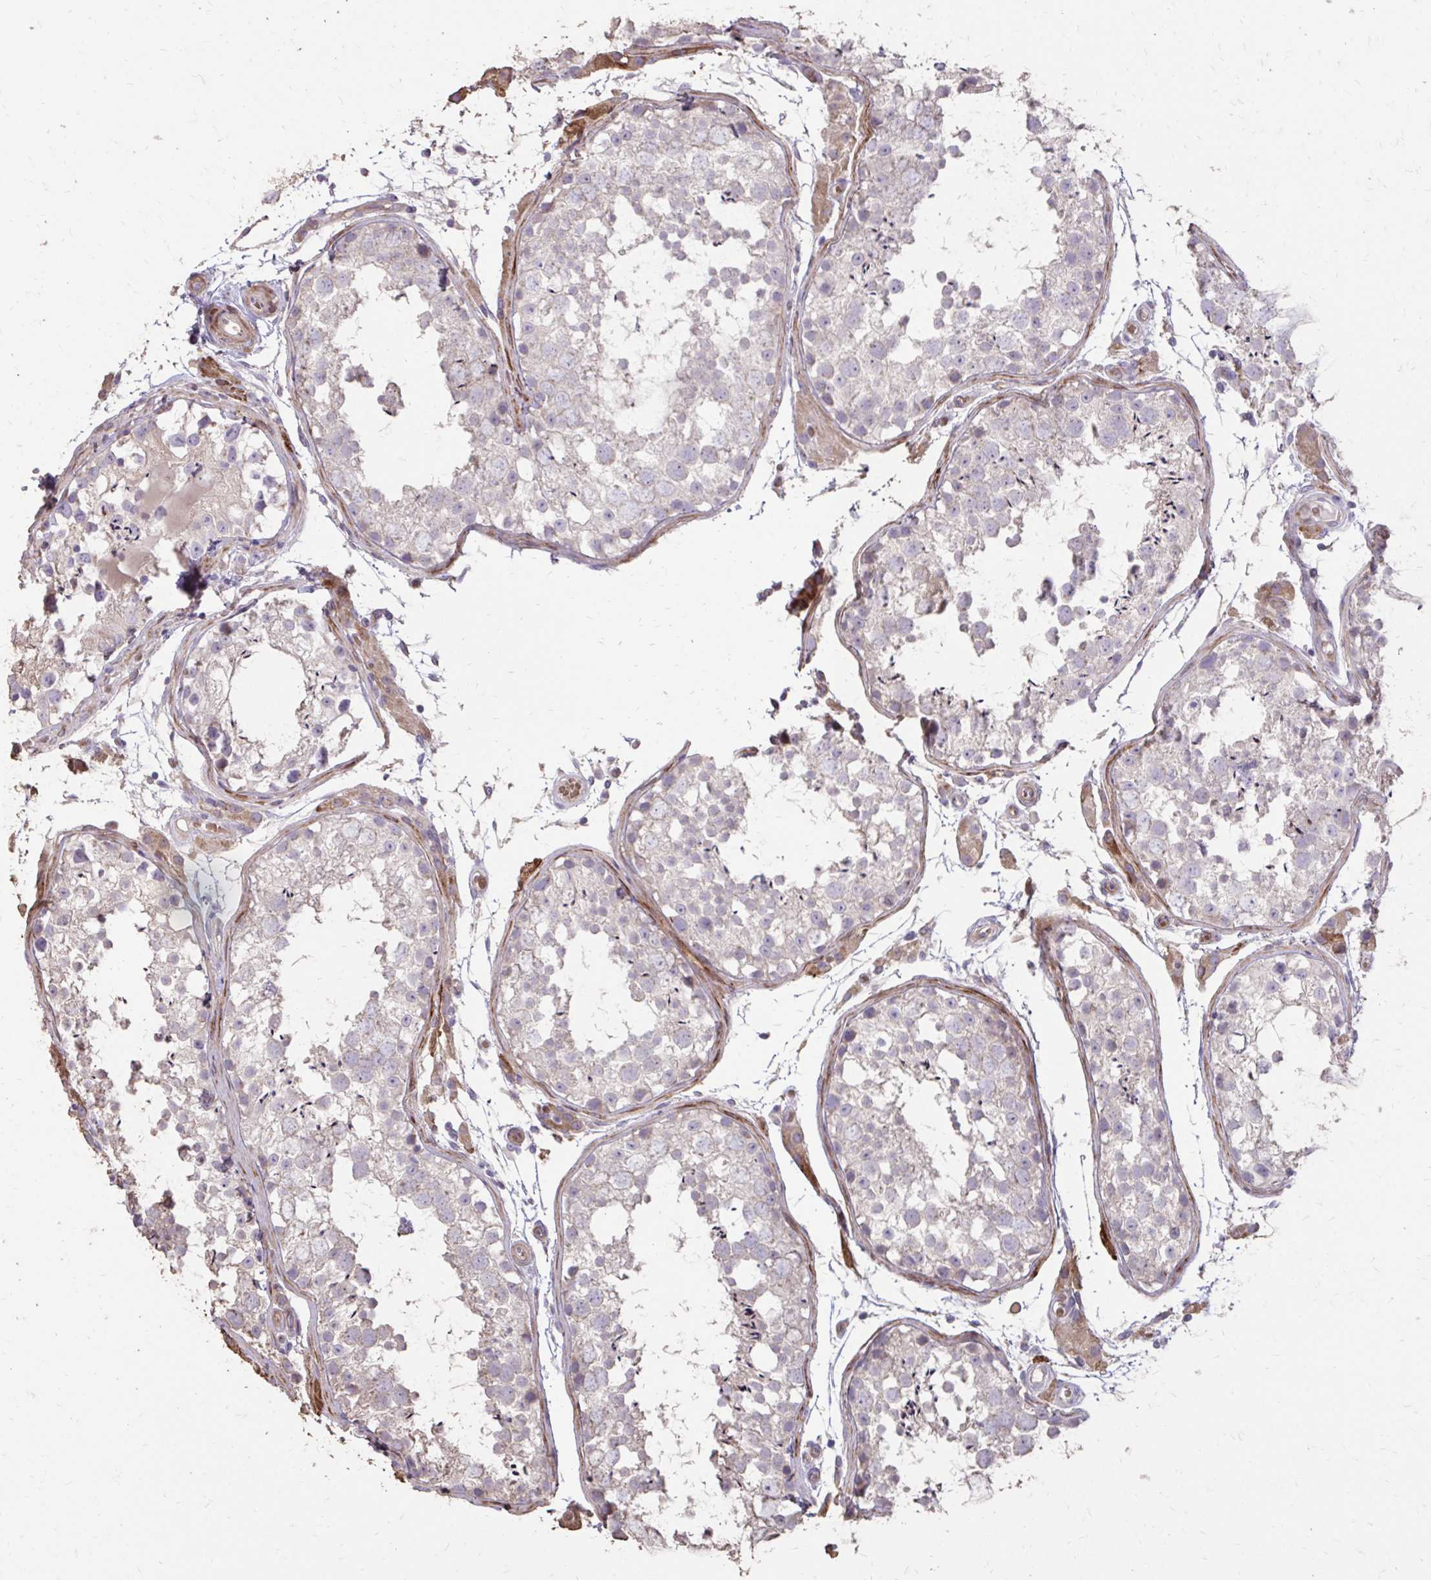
{"staining": {"intensity": "negative", "quantity": "none", "location": "none"}, "tissue": "testis", "cell_type": "Cells in seminiferous ducts", "image_type": "normal", "snomed": [{"axis": "morphology", "description": "Normal tissue, NOS"}, {"axis": "morphology", "description": "Seminoma, NOS"}, {"axis": "topography", "description": "Testis"}], "caption": "This is an IHC image of unremarkable testis. There is no expression in cells in seminiferous ducts.", "gene": "MYORG", "patient": {"sex": "male", "age": 29}}